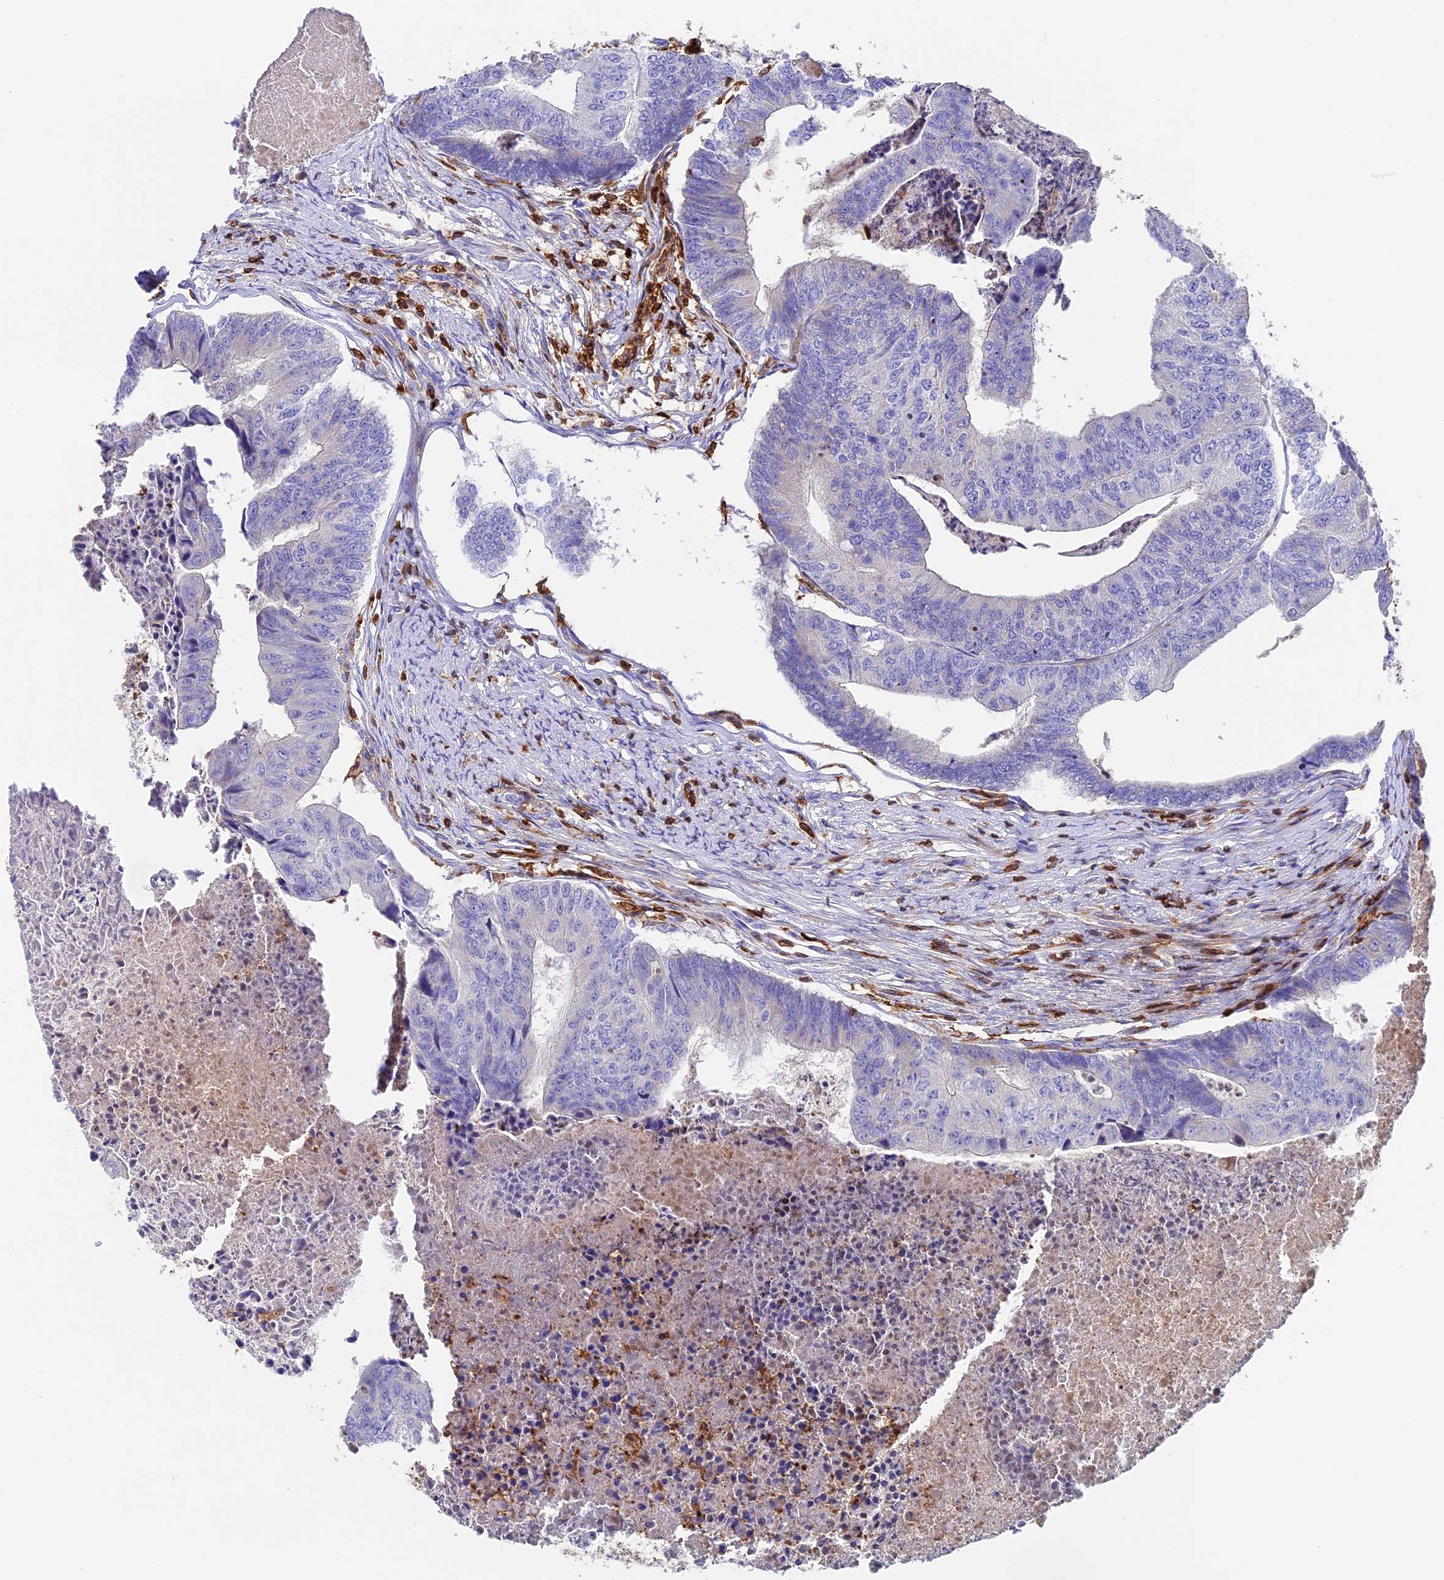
{"staining": {"intensity": "negative", "quantity": "none", "location": "none"}, "tissue": "colorectal cancer", "cell_type": "Tumor cells", "image_type": "cancer", "snomed": [{"axis": "morphology", "description": "Adenocarcinoma, NOS"}, {"axis": "topography", "description": "Colon"}], "caption": "Colorectal adenocarcinoma was stained to show a protein in brown. There is no significant positivity in tumor cells.", "gene": "ADAT1", "patient": {"sex": "female", "age": 67}}